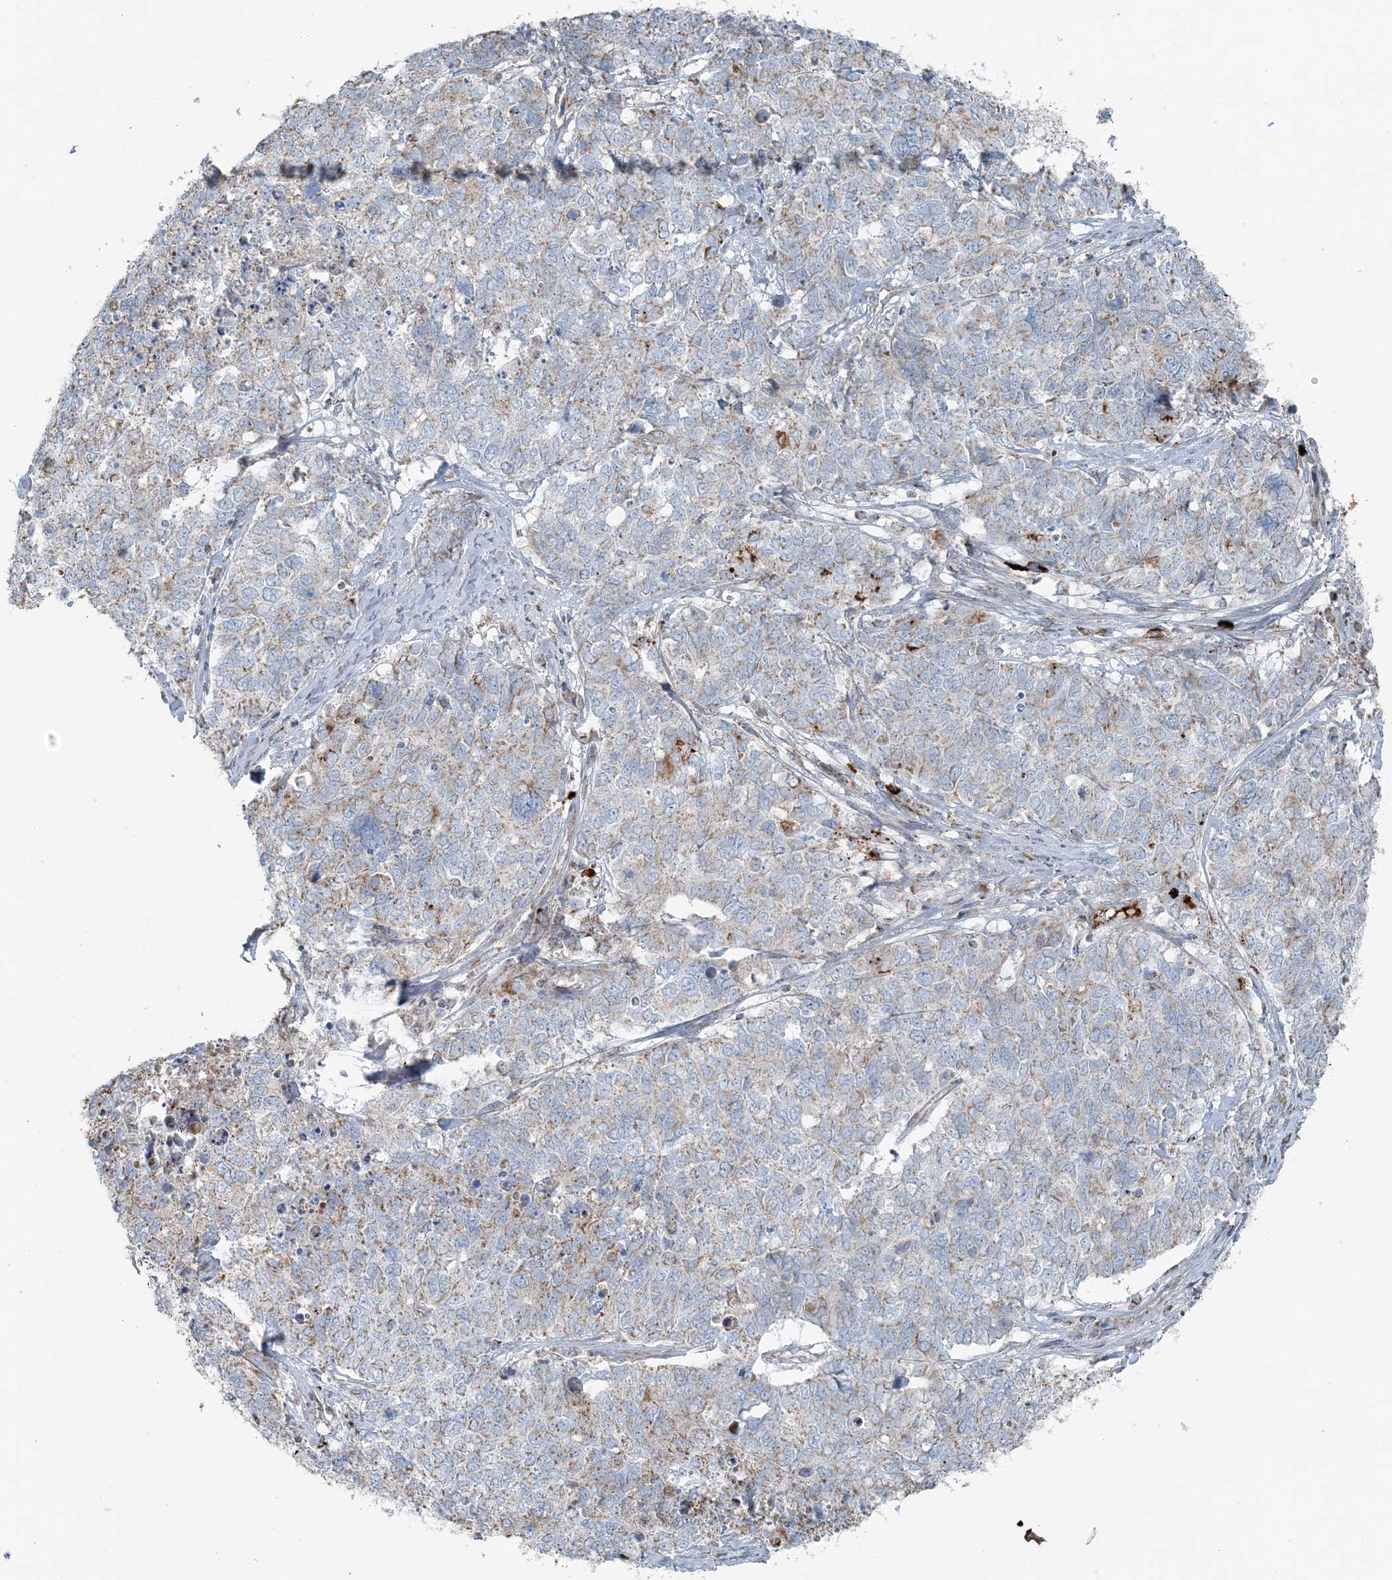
{"staining": {"intensity": "weak", "quantity": "<25%", "location": "cytoplasmic/membranous"}, "tissue": "cervical cancer", "cell_type": "Tumor cells", "image_type": "cancer", "snomed": [{"axis": "morphology", "description": "Squamous cell carcinoma, NOS"}, {"axis": "topography", "description": "Cervix"}], "caption": "This is an immunohistochemistry histopathology image of human cervical squamous cell carcinoma. There is no staining in tumor cells.", "gene": "SLC22A16", "patient": {"sex": "female", "age": 63}}